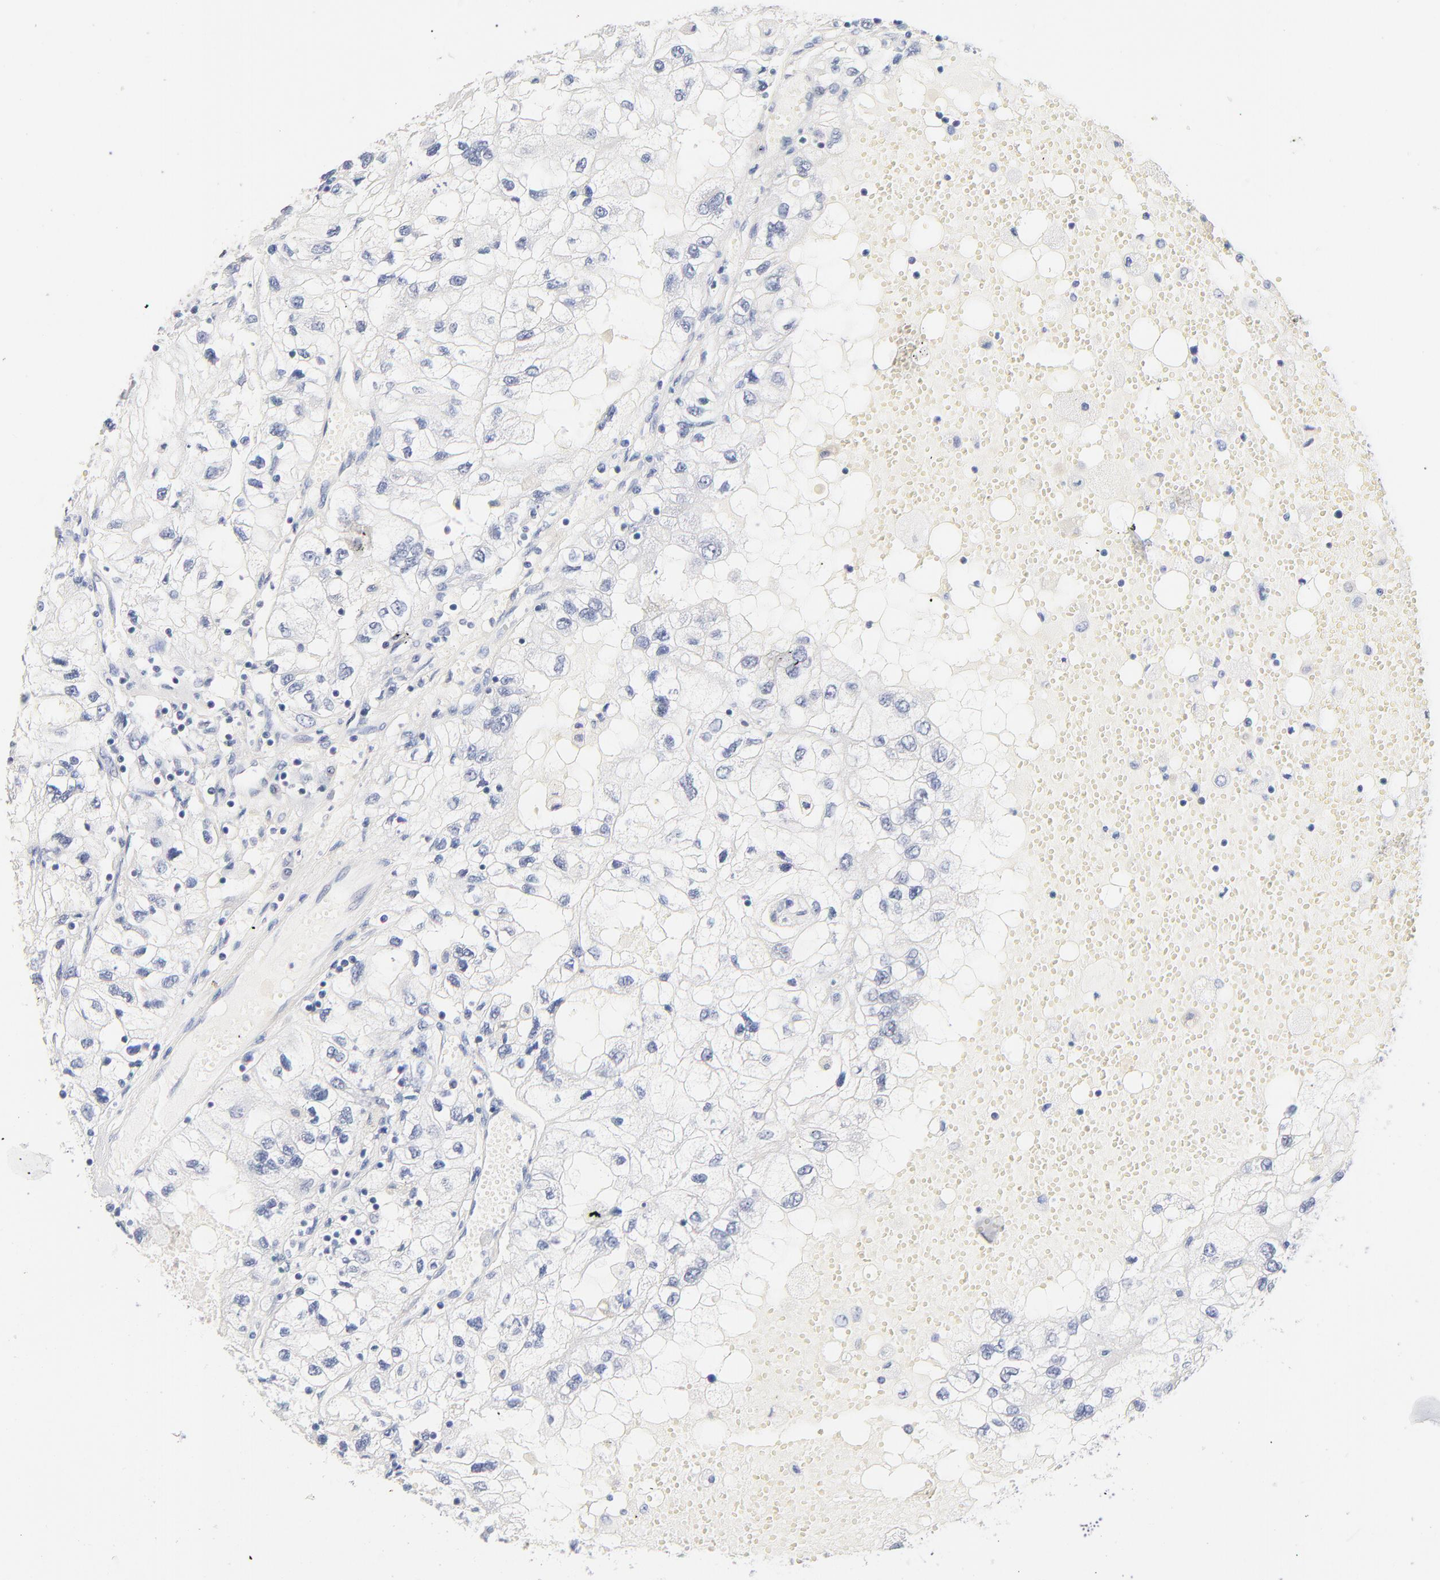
{"staining": {"intensity": "negative", "quantity": "none", "location": "none"}, "tissue": "renal cancer", "cell_type": "Tumor cells", "image_type": "cancer", "snomed": [{"axis": "morphology", "description": "Normal tissue, NOS"}, {"axis": "morphology", "description": "Adenocarcinoma, NOS"}, {"axis": "topography", "description": "Kidney"}], "caption": "IHC of renal cancer (adenocarcinoma) exhibits no positivity in tumor cells. (IHC, brightfield microscopy, high magnification).", "gene": "ORC2", "patient": {"sex": "male", "age": 71}}